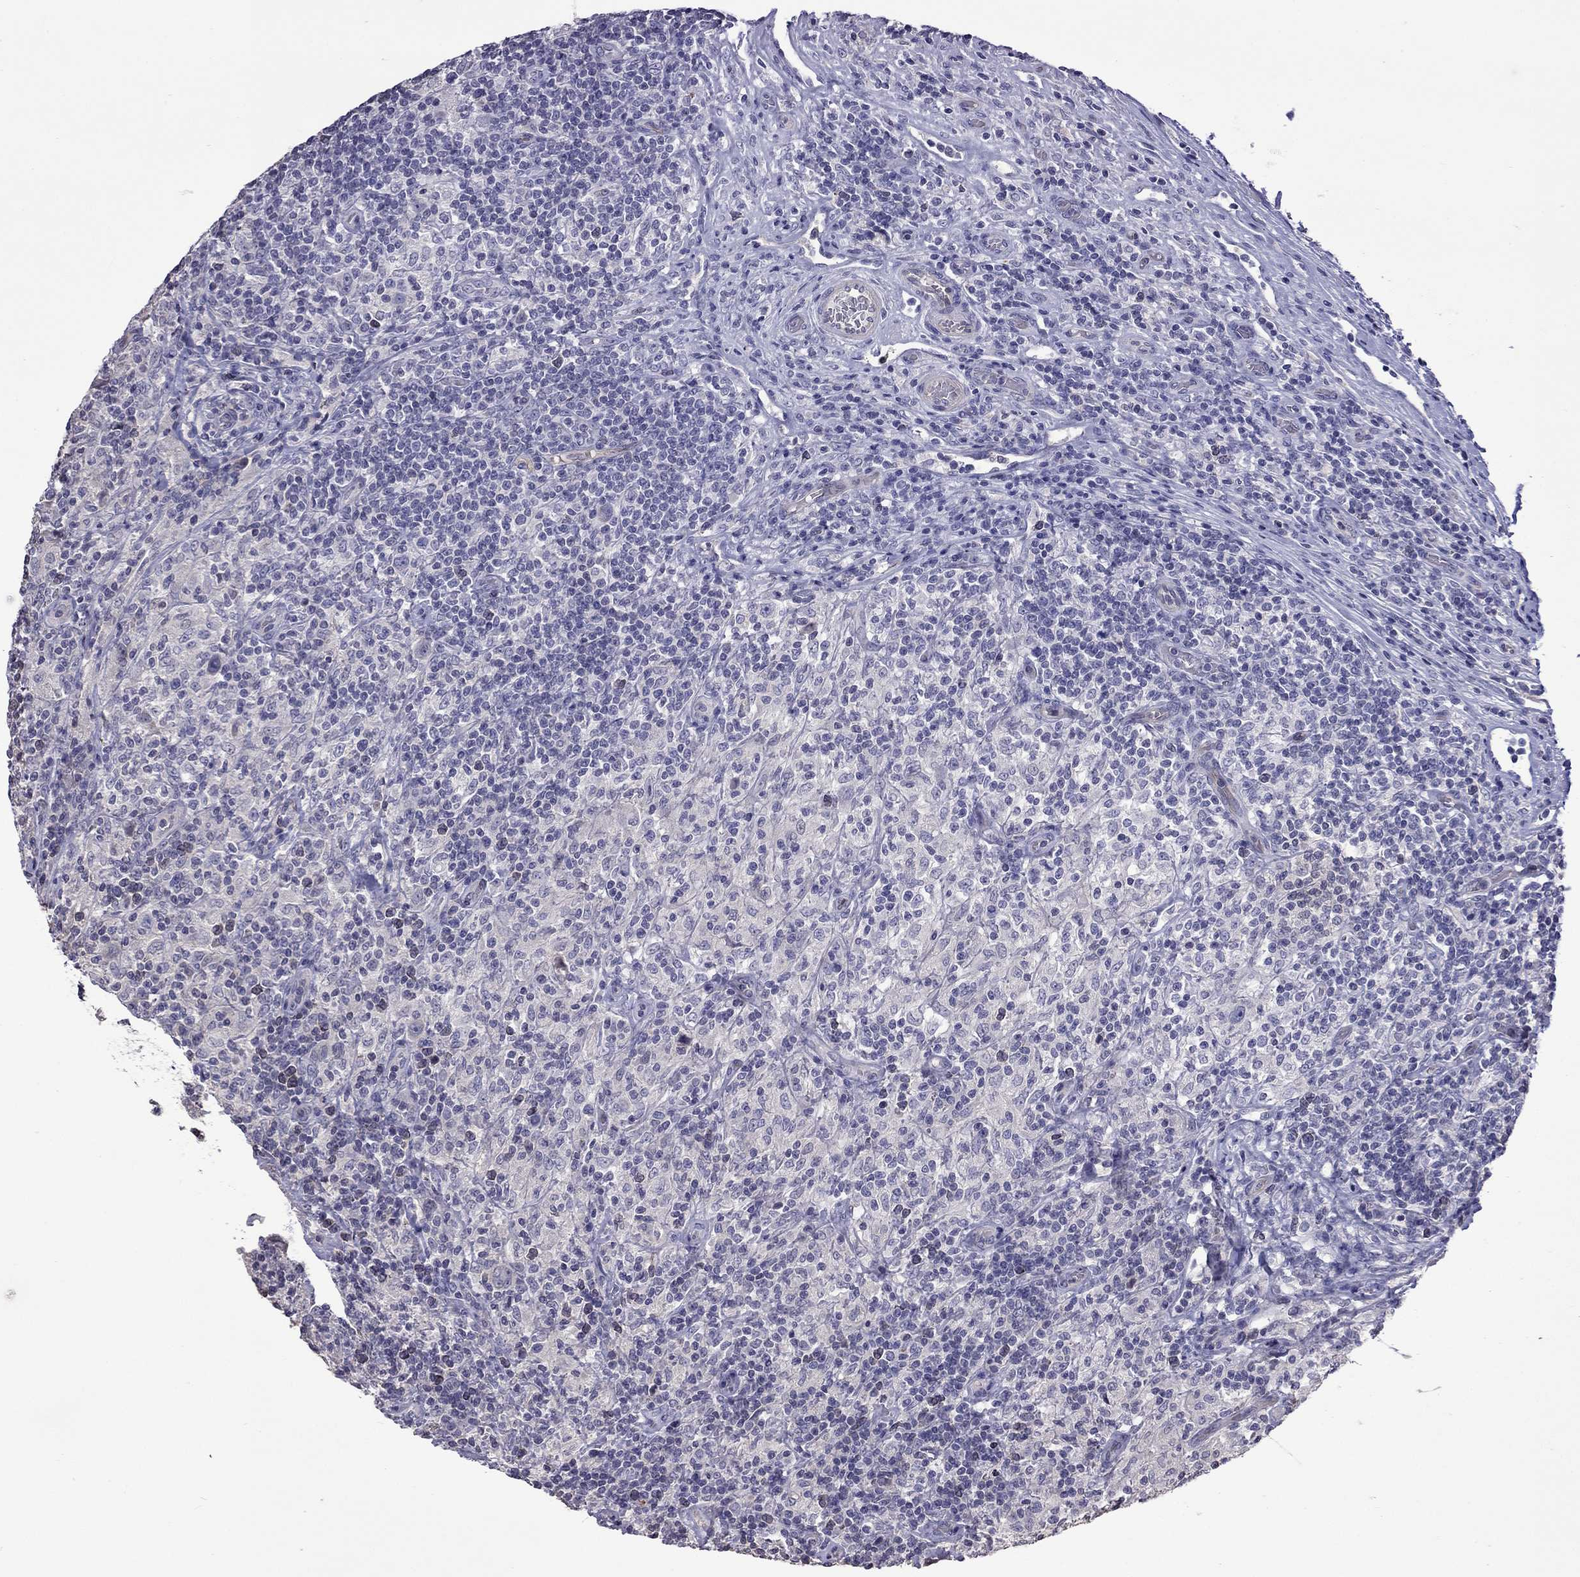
{"staining": {"intensity": "negative", "quantity": "none", "location": "none"}, "tissue": "lymphoma", "cell_type": "Tumor cells", "image_type": "cancer", "snomed": [{"axis": "morphology", "description": "Hodgkin's disease, NOS"}, {"axis": "topography", "description": "Lymph node"}], "caption": "Immunohistochemical staining of lymphoma displays no significant expression in tumor cells.", "gene": "FEZ1", "patient": {"sex": "male", "age": 70}}